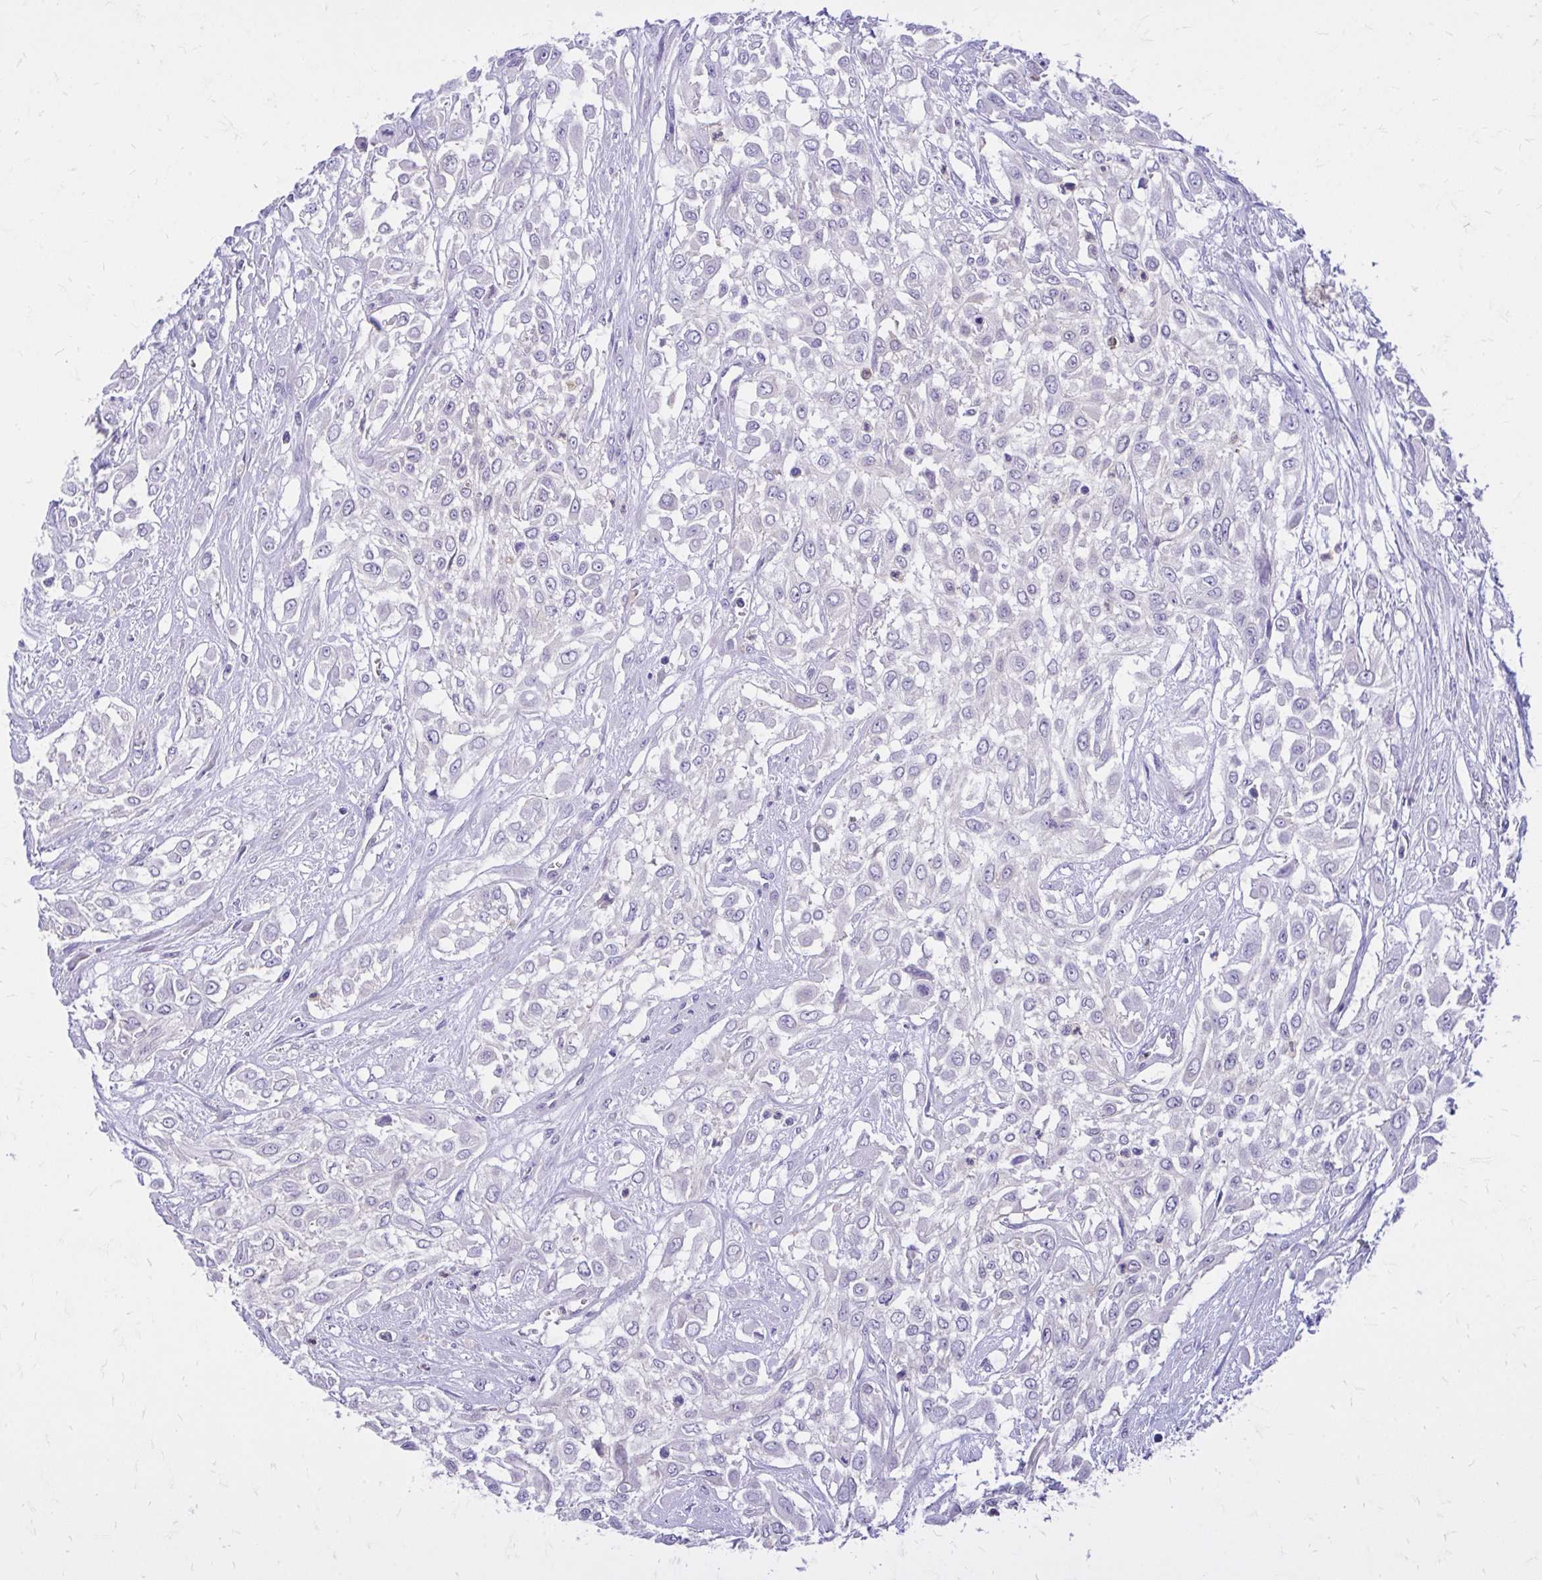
{"staining": {"intensity": "negative", "quantity": "none", "location": "none"}, "tissue": "urothelial cancer", "cell_type": "Tumor cells", "image_type": "cancer", "snomed": [{"axis": "morphology", "description": "Urothelial carcinoma, High grade"}, {"axis": "topography", "description": "Urinary bladder"}], "caption": "Tumor cells are negative for protein expression in human urothelial cancer. (DAB (3,3'-diaminobenzidine) immunohistochemistry (IHC) with hematoxylin counter stain).", "gene": "ADAMTSL1", "patient": {"sex": "male", "age": 57}}